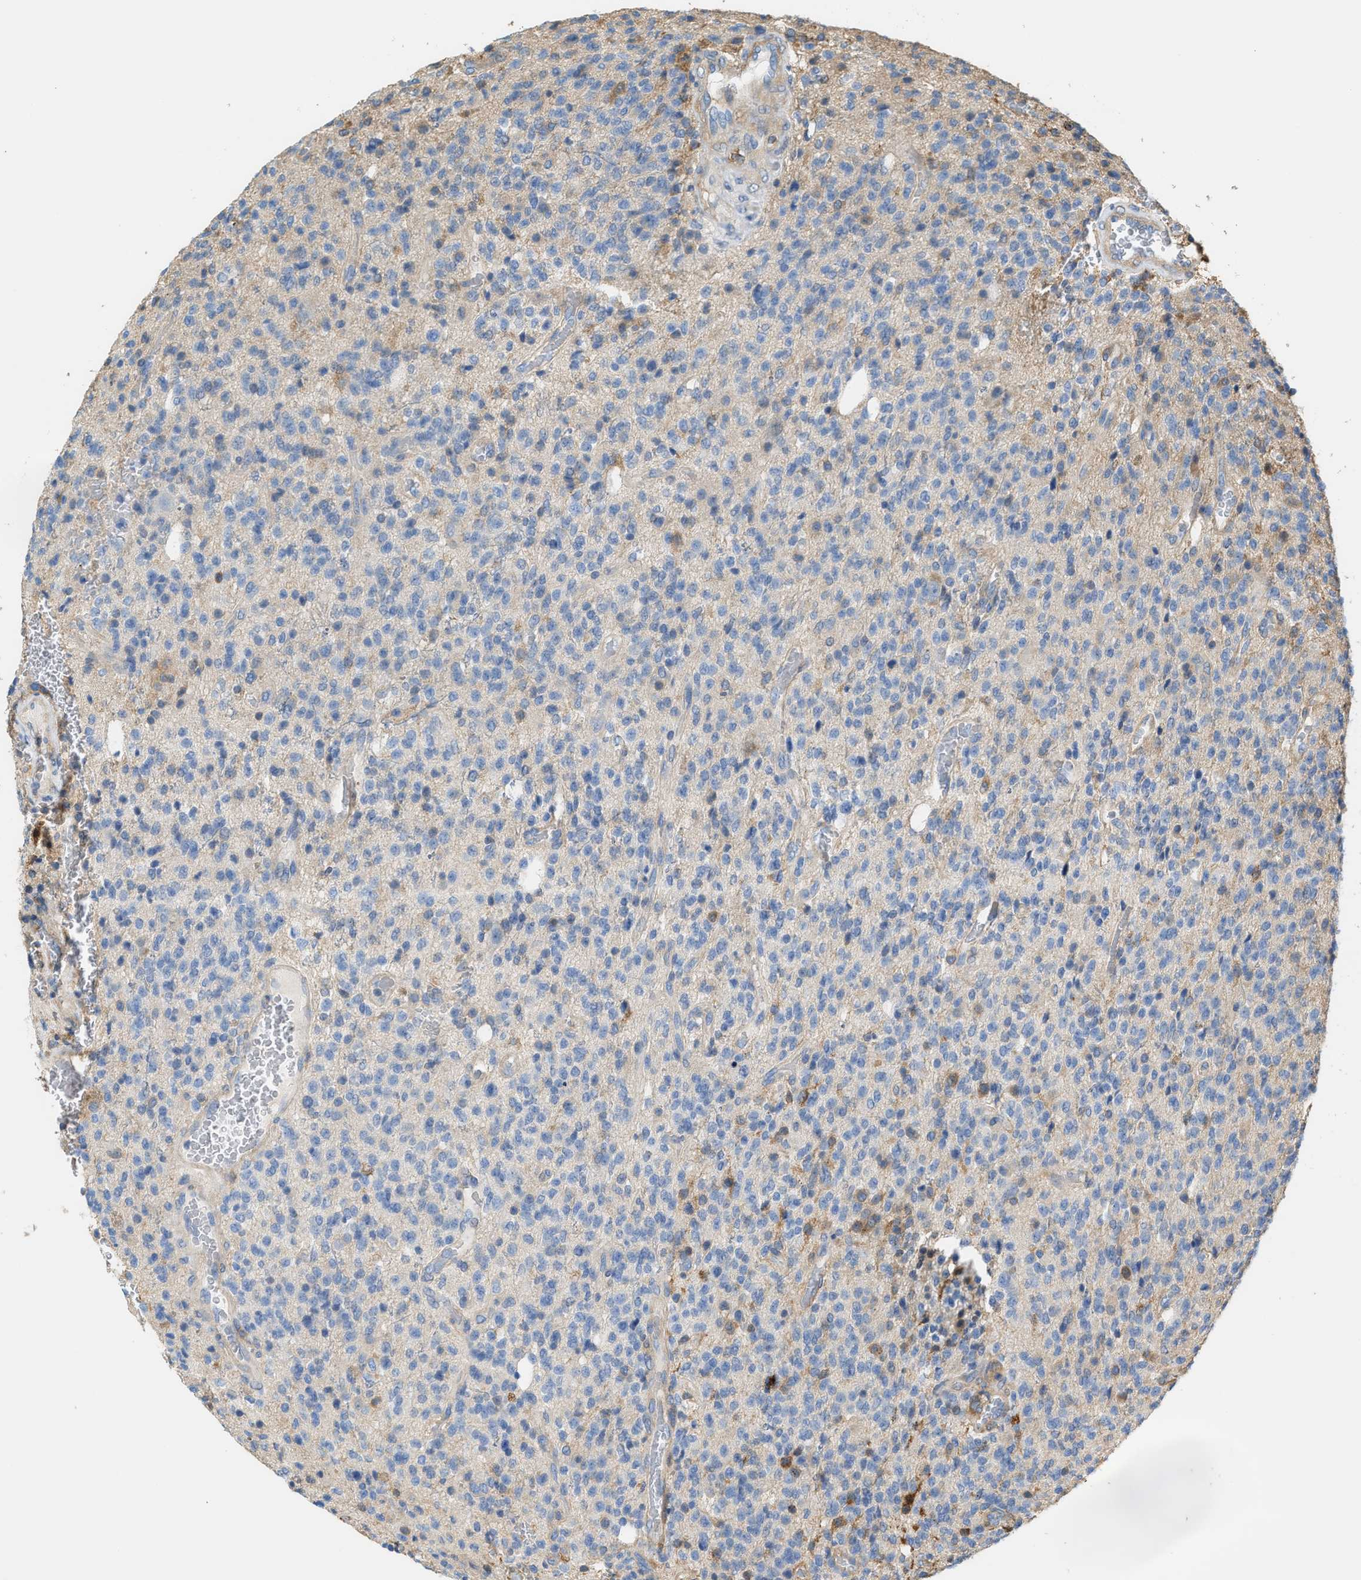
{"staining": {"intensity": "negative", "quantity": "none", "location": "none"}, "tissue": "glioma", "cell_type": "Tumor cells", "image_type": "cancer", "snomed": [{"axis": "morphology", "description": "Glioma, malignant, High grade"}, {"axis": "topography", "description": "Brain"}], "caption": "Immunohistochemical staining of glioma demonstrates no significant positivity in tumor cells.", "gene": "ATIC", "patient": {"sex": "male", "age": 34}}